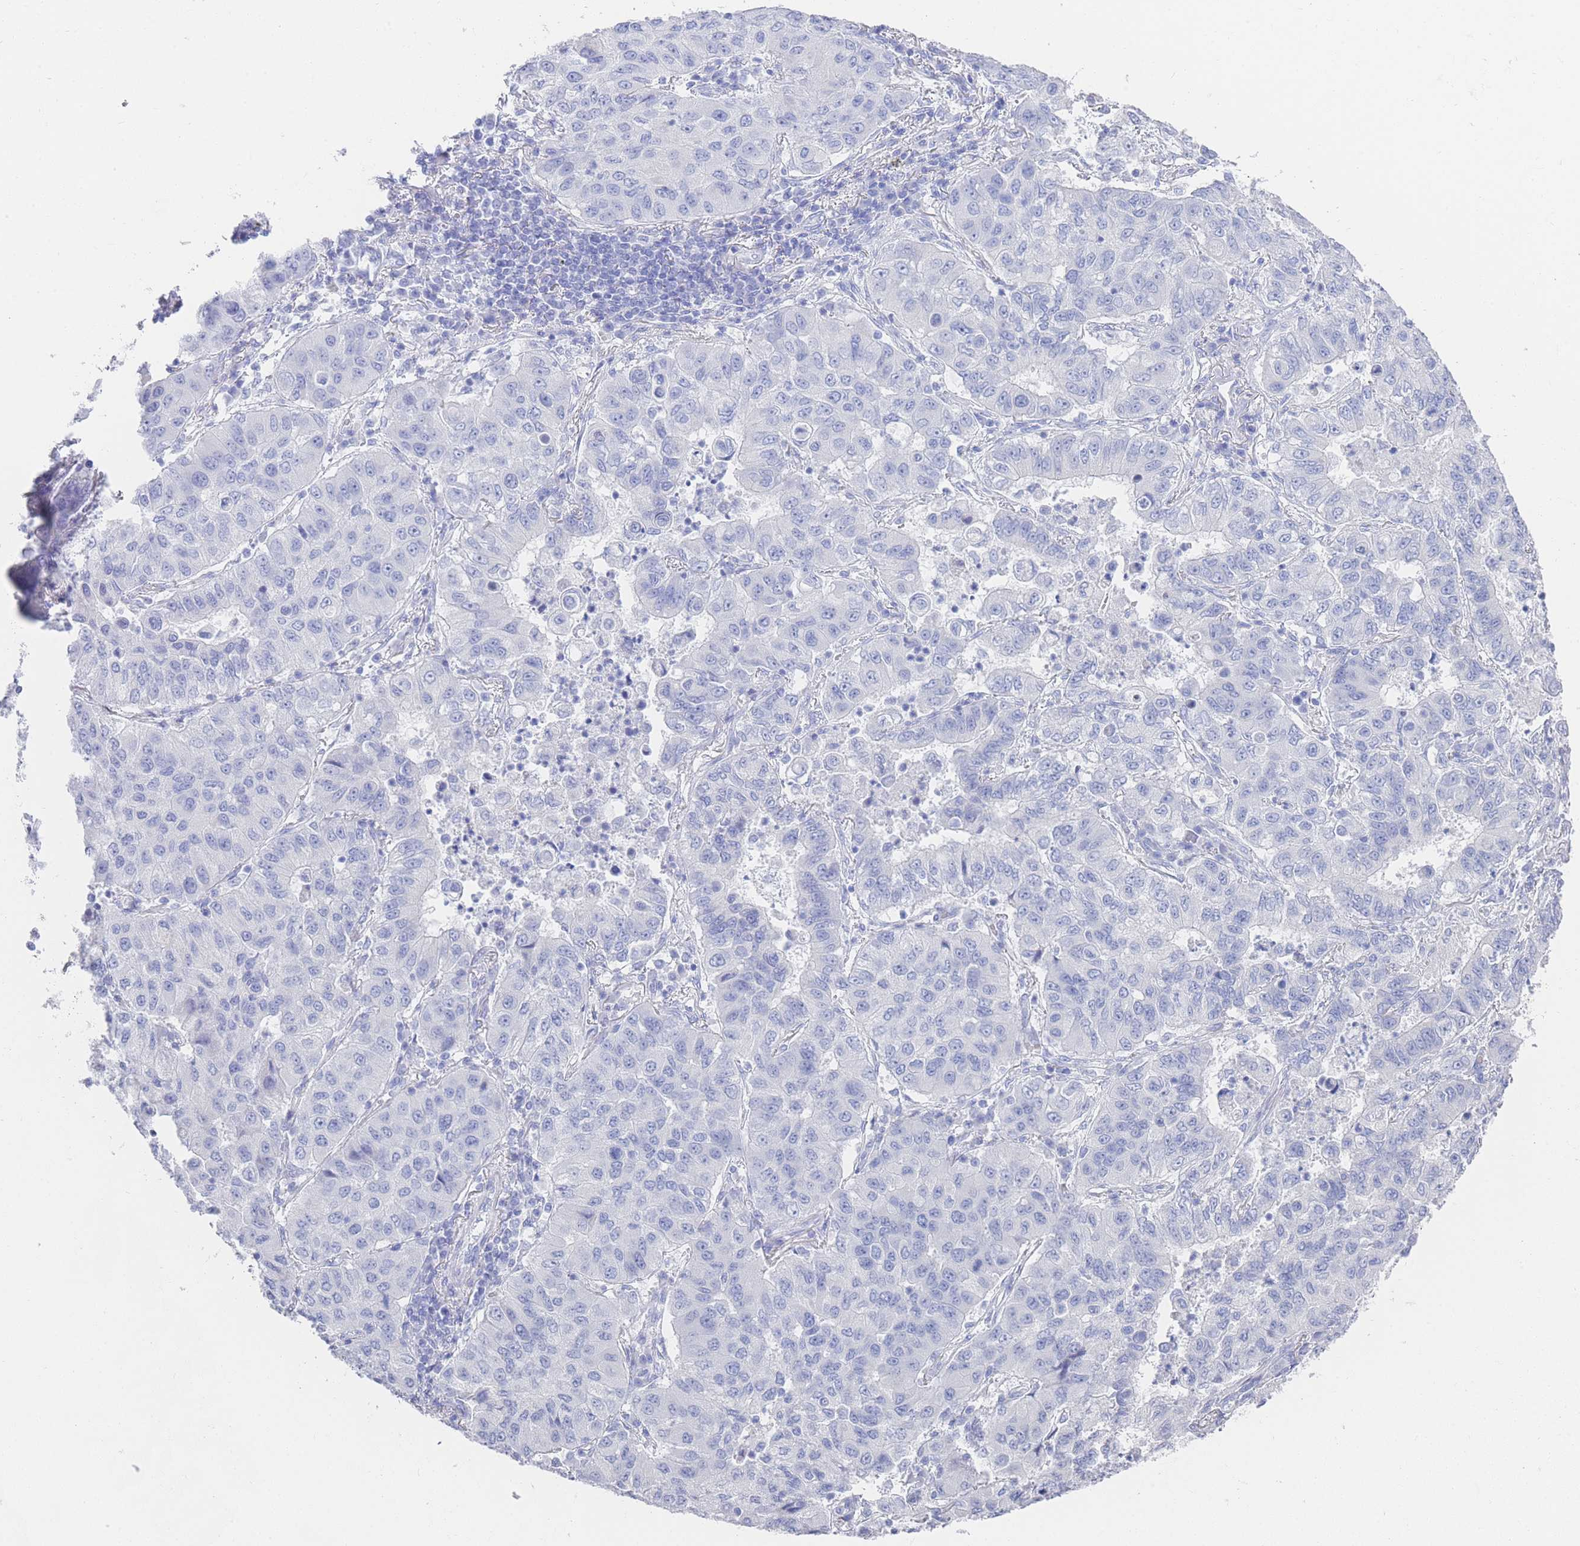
{"staining": {"intensity": "negative", "quantity": "none", "location": "none"}, "tissue": "lung cancer", "cell_type": "Tumor cells", "image_type": "cancer", "snomed": [{"axis": "morphology", "description": "Squamous cell carcinoma, NOS"}, {"axis": "topography", "description": "Lung"}], "caption": "Immunohistochemical staining of human squamous cell carcinoma (lung) shows no significant expression in tumor cells.", "gene": "LRRC37A", "patient": {"sex": "male", "age": 74}}